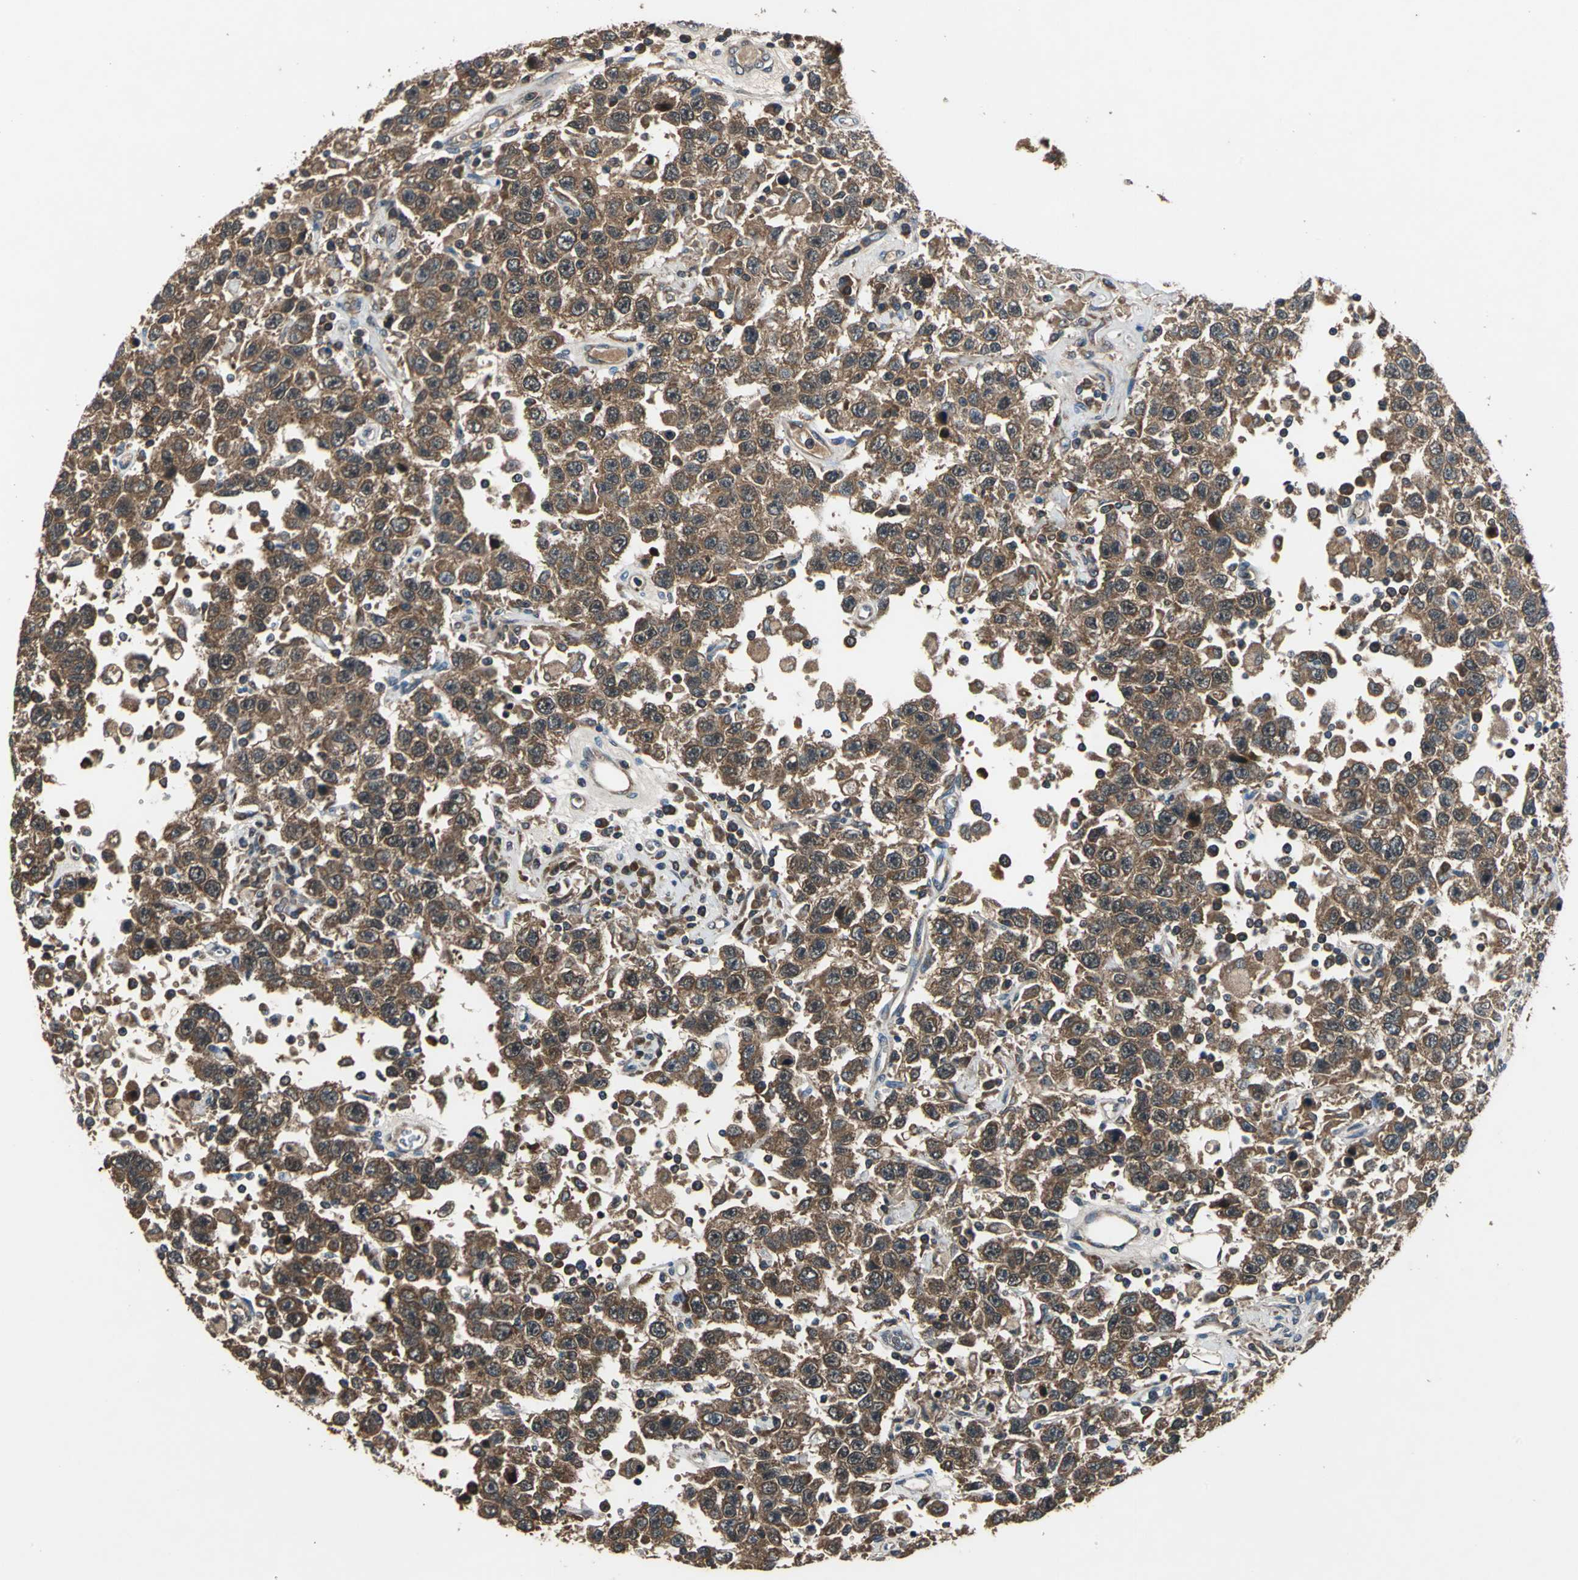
{"staining": {"intensity": "strong", "quantity": ">75%", "location": "cytoplasmic/membranous"}, "tissue": "testis cancer", "cell_type": "Tumor cells", "image_type": "cancer", "snomed": [{"axis": "morphology", "description": "Seminoma, NOS"}, {"axis": "topography", "description": "Testis"}], "caption": "A histopathology image of testis cancer (seminoma) stained for a protein shows strong cytoplasmic/membranous brown staining in tumor cells. The staining was performed using DAB (3,3'-diaminobenzidine), with brown indicating positive protein expression. Nuclei are stained blue with hematoxylin.", "gene": "ZNF608", "patient": {"sex": "male", "age": 41}}